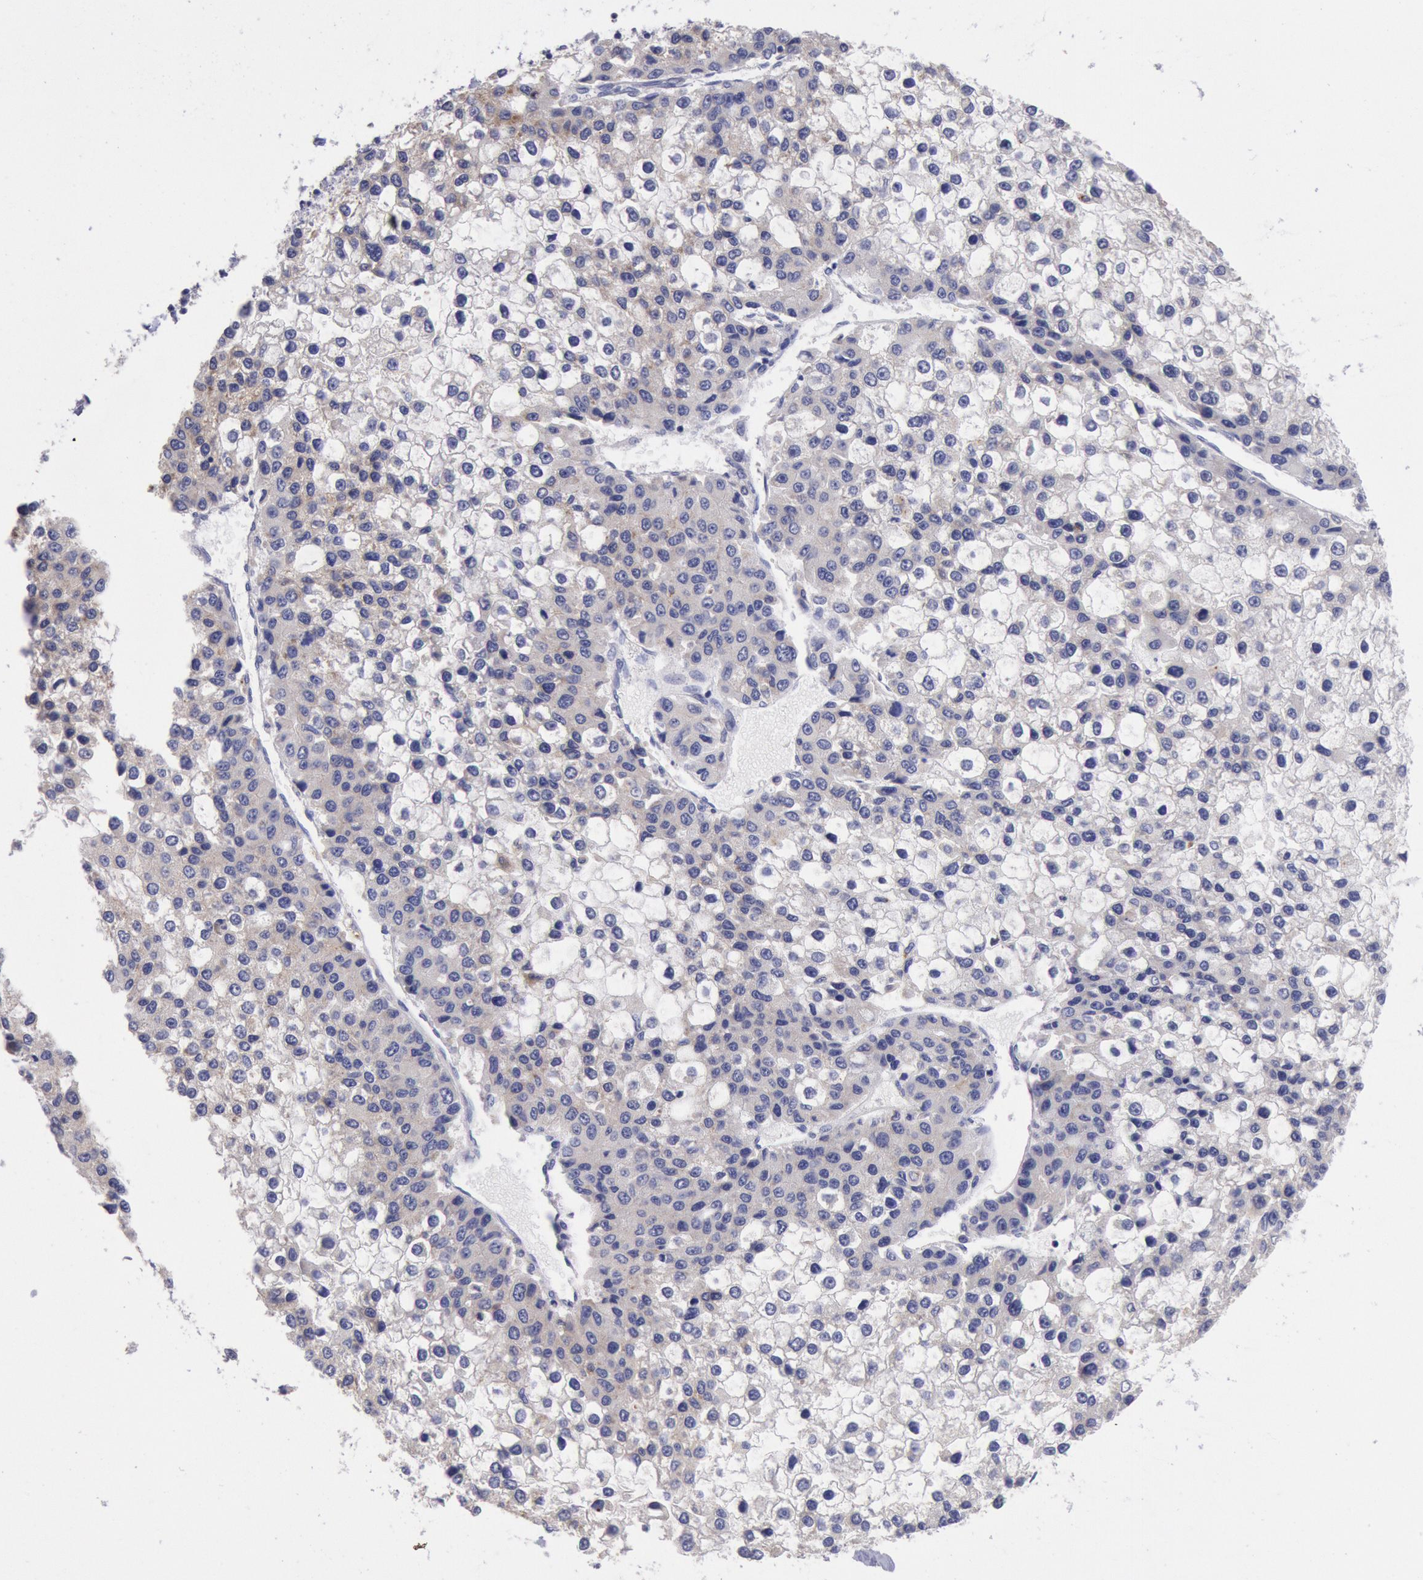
{"staining": {"intensity": "negative", "quantity": "none", "location": "none"}, "tissue": "liver cancer", "cell_type": "Tumor cells", "image_type": "cancer", "snomed": [{"axis": "morphology", "description": "Carcinoma, Hepatocellular, NOS"}, {"axis": "topography", "description": "Liver"}], "caption": "A micrograph of liver cancer stained for a protein displays no brown staining in tumor cells.", "gene": "GAL3ST1", "patient": {"sex": "female", "age": 66}}